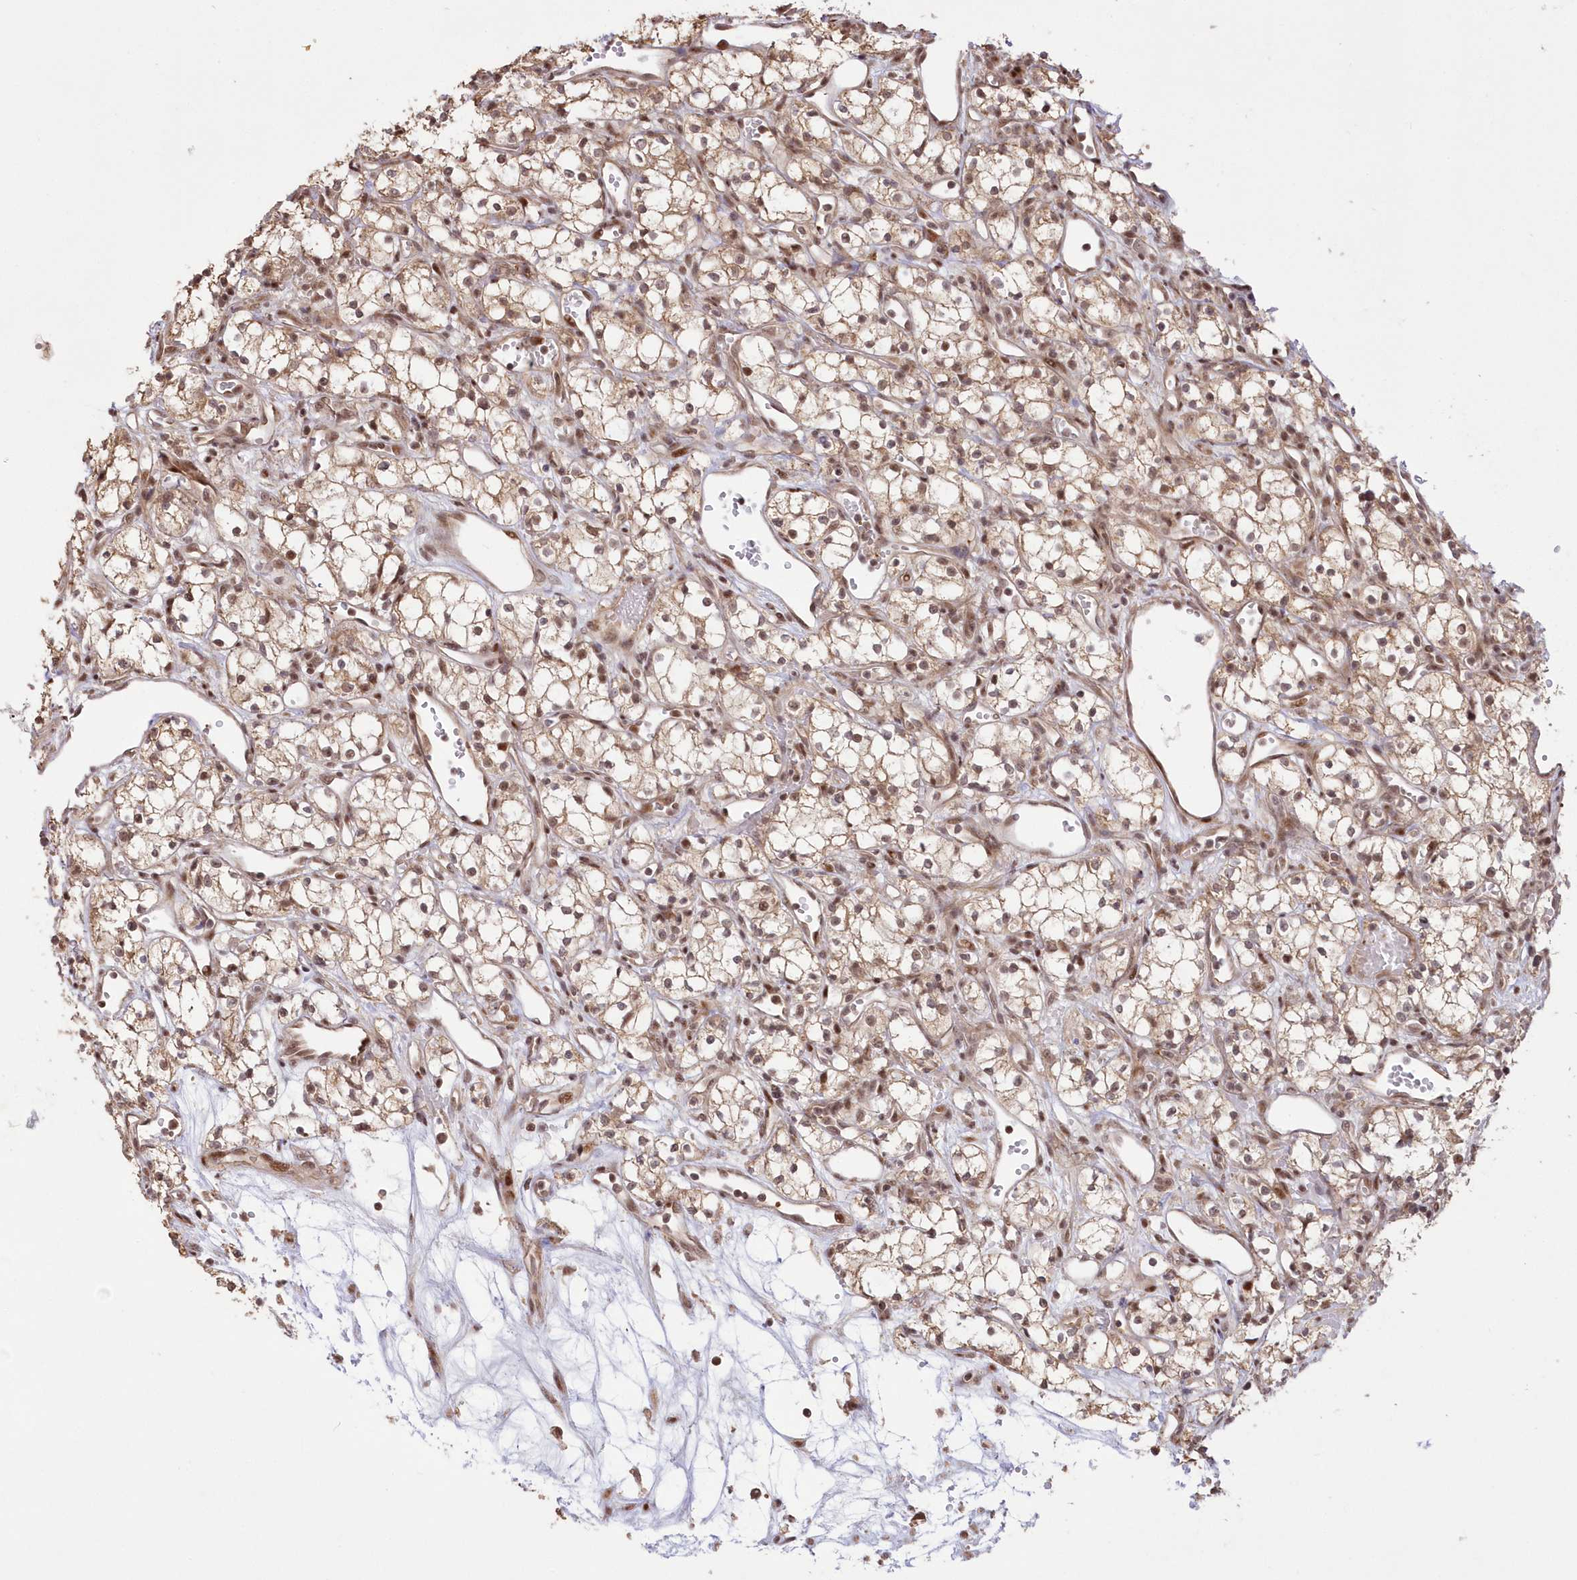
{"staining": {"intensity": "weak", "quantity": ">75%", "location": "nuclear"}, "tissue": "renal cancer", "cell_type": "Tumor cells", "image_type": "cancer", "snomed": [{"axis": "morphology", "description": "Adenocarcinoma, NOS"}, {"axis": "topography", "description": "Kidney"}], "caption": "Brown immunohistochemical staining in human renal cancer (adenocarcinoma) exhibits weak nuclear staining in about >75% of tumor cells.", "gene": "WBP1L", "patient": {"sex": "male", "age": 59}}